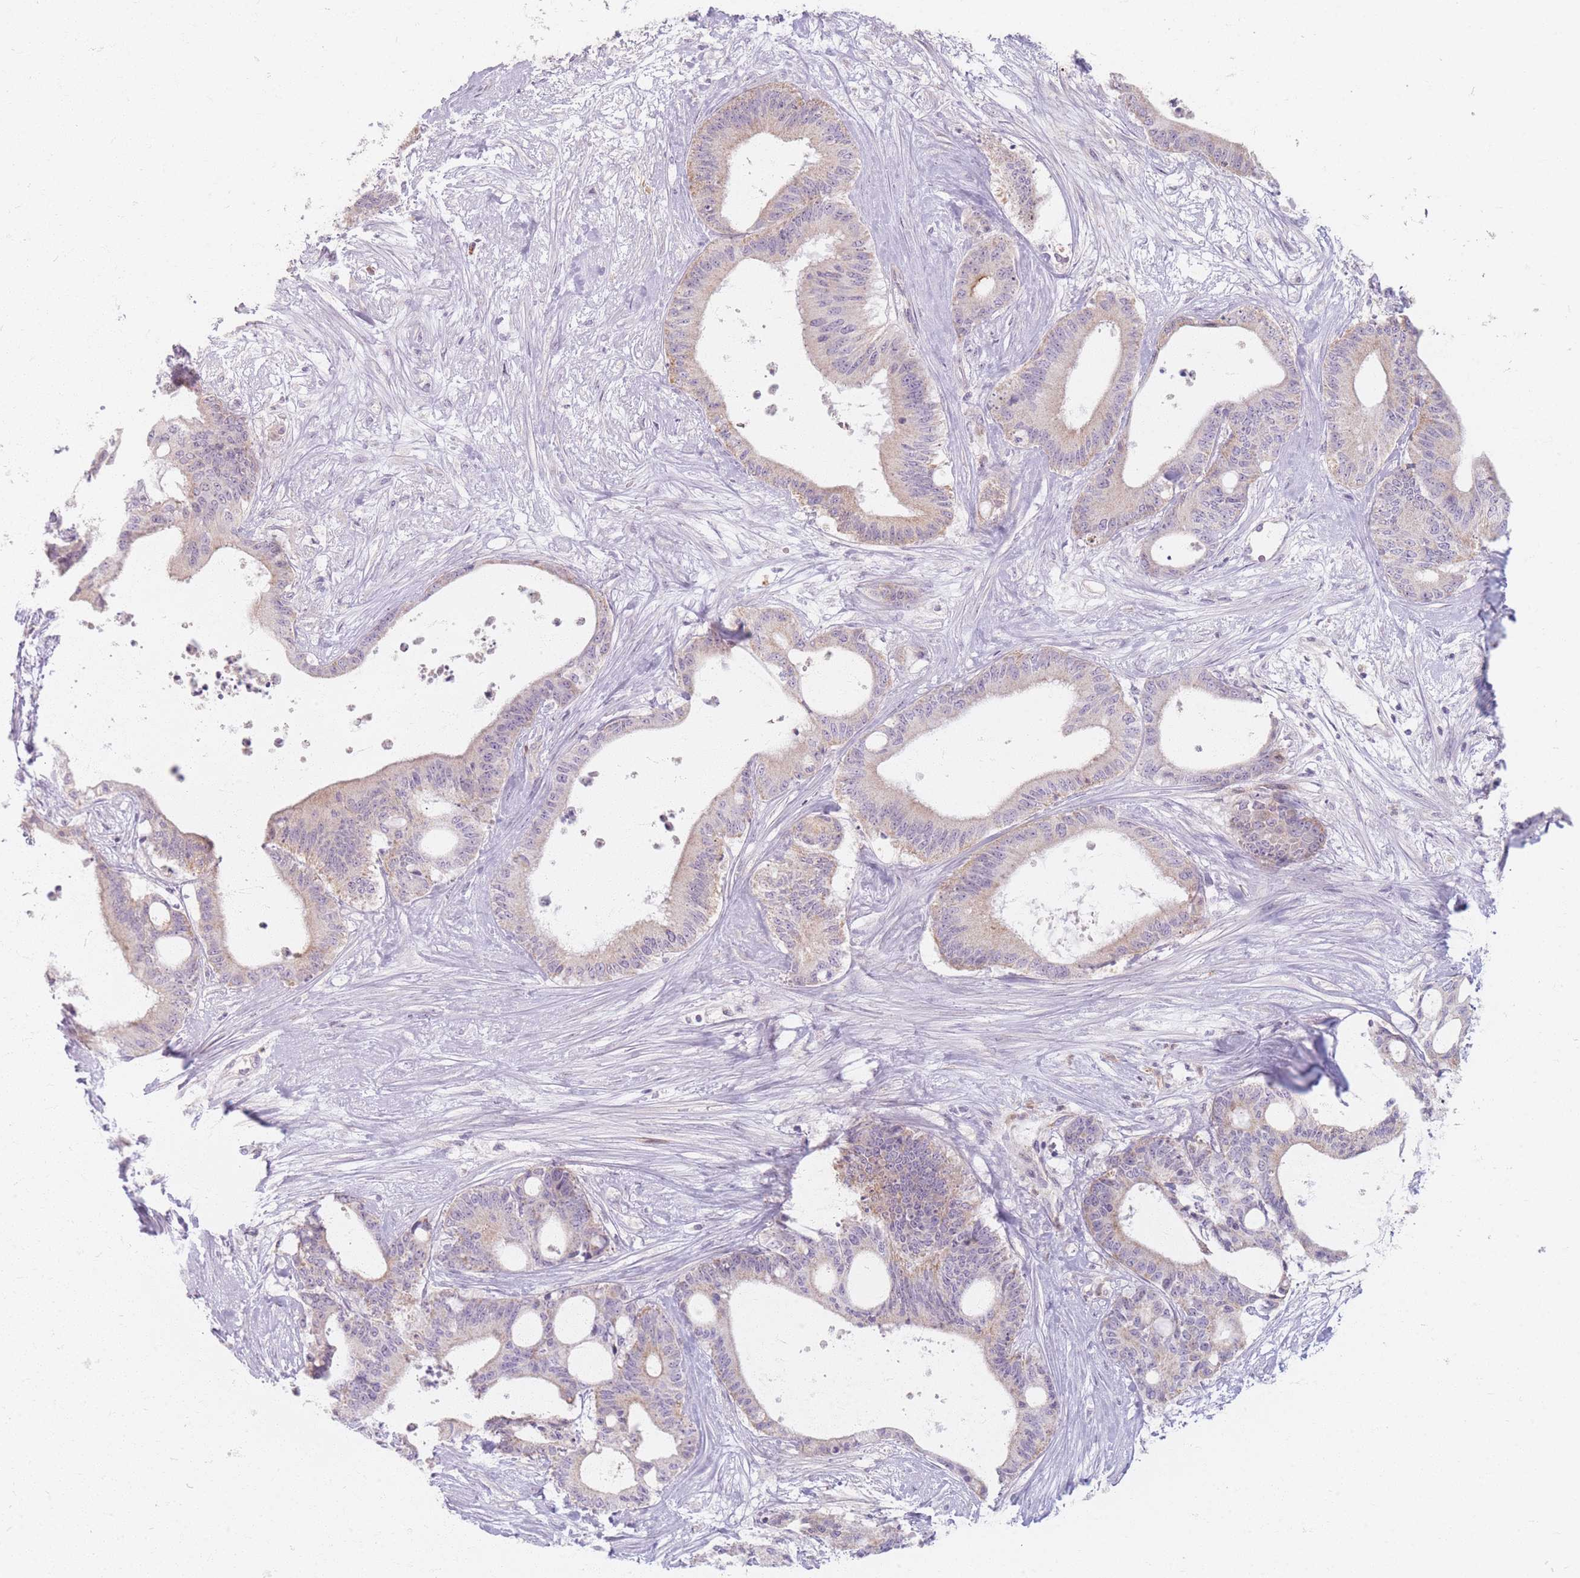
{"staining": {"intensity": "weak", "quantity": "<25%", "location": "cytoplasmic/membranous"}, "tissue": "liver cancer", "cell_type": "Tumor cells", "image_type": "cancer", "snomed": [{"axis": "morphology", "description": "Normal tissue, NOS"}, {"axis": "morphology", "description": "Cholangiocarcinoma"}, {"axis": "topography", "description": "Liver"}, {"axis": "topography", "description": "Peripheral nerve tissue"}], "caption": "Tumor cells are negative for protein expression in human liver cancer. (Stains: DAB immunohistochemistry (IHC) with hematoxylin counter stain, Microscopy: brightfield microscopy at high magnification).", "gene": "CHCHD7", "patient": {"sex": "female", "age": 73}}